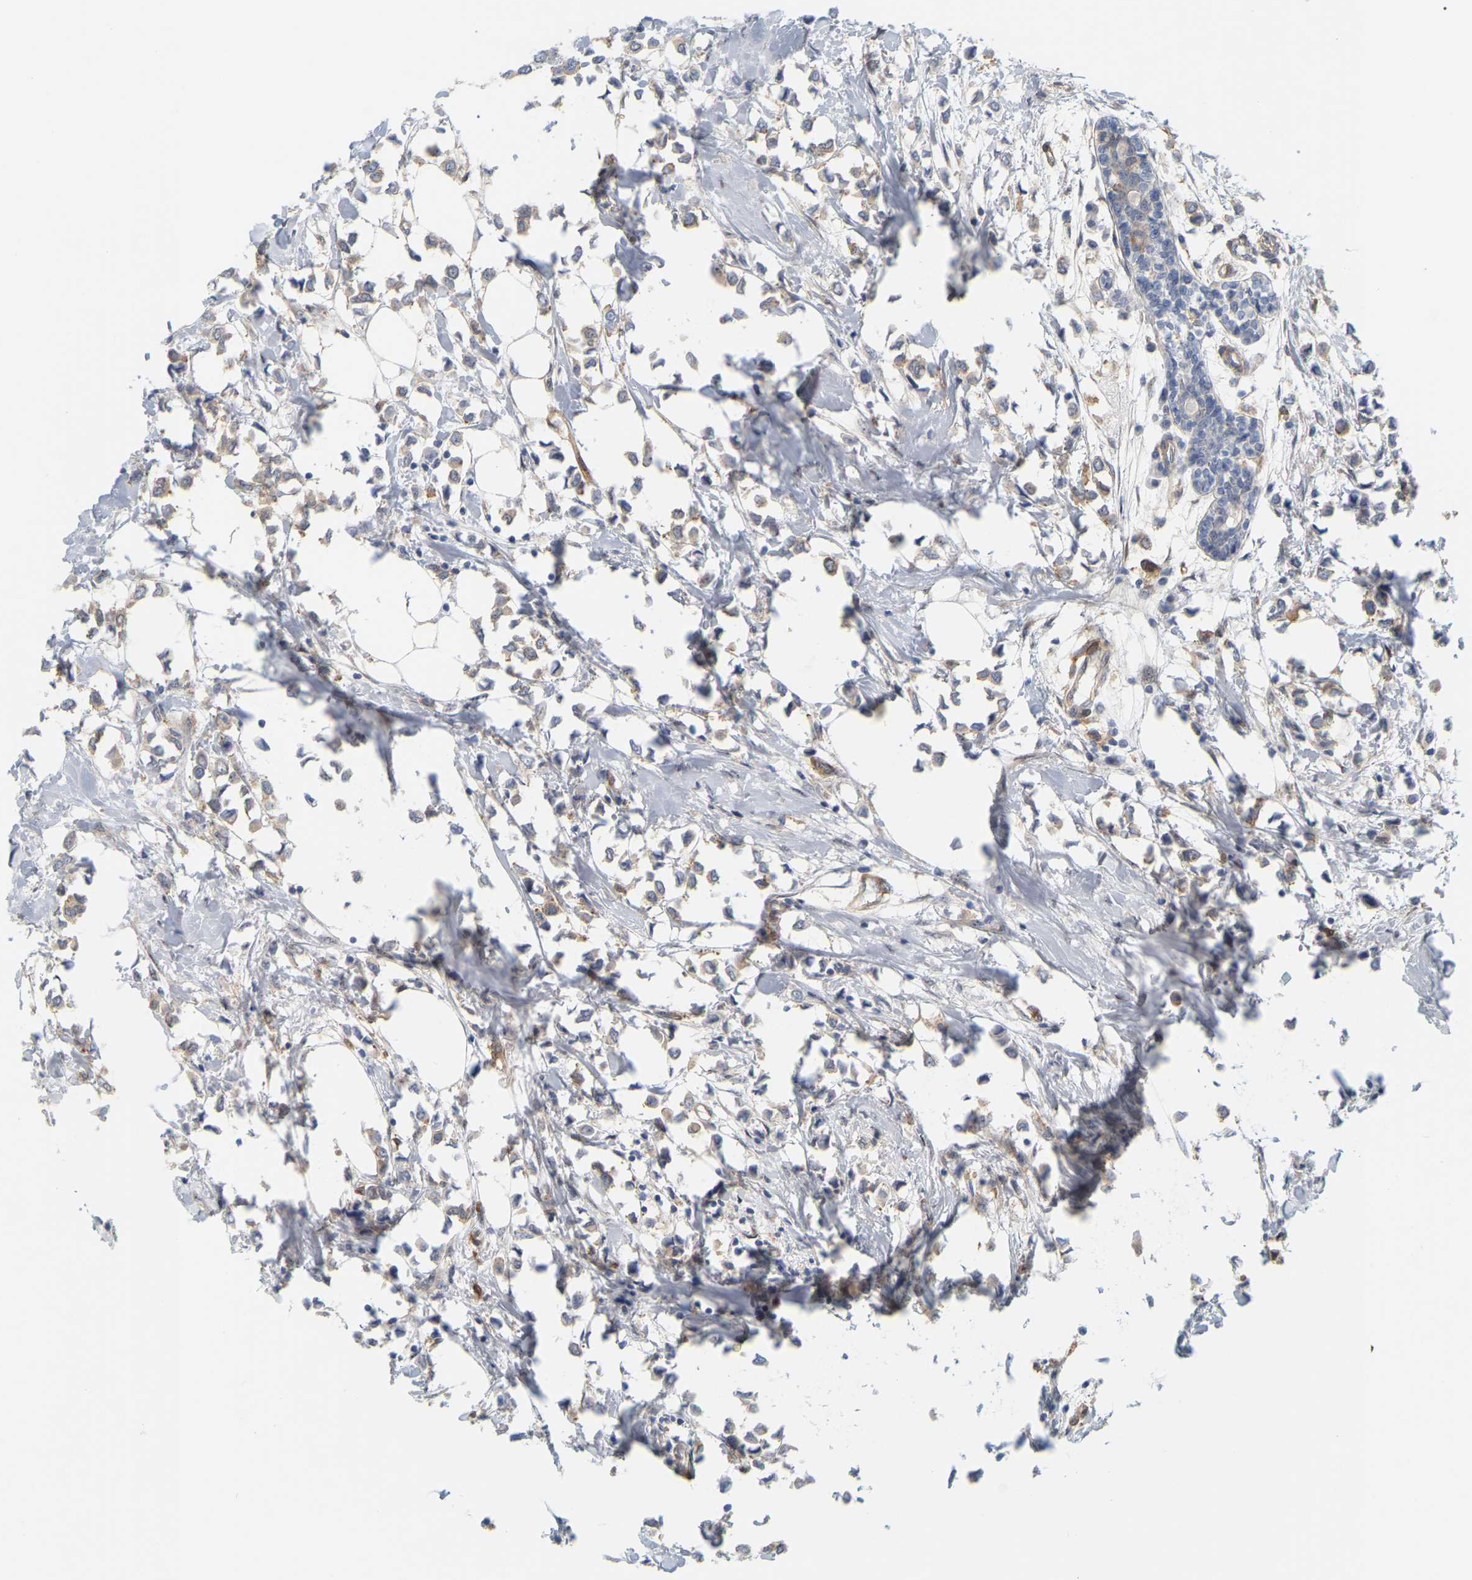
{"staining": {"intensity": "weak", "quantity": ">75%", "location": "cytoplasmic/membranous"}, "tissue": "breast cancer", "cell_type": "Tumor cells", "image_type": "cancer", "snomed": [{"axis": "morphology", "description": "Lobular carcinoma"}, {"axis": "topography", "description": "Breast"}], "caption": "This histopathology image exhibits immunohistochemistry (IHC) staining of breast lobular carcinoma, with low weak cytoplasmic/membranous positivity in about >75% of tumor cells.", "gene": "RAPH1", "patient": {"sex": "female", "age": 51}}